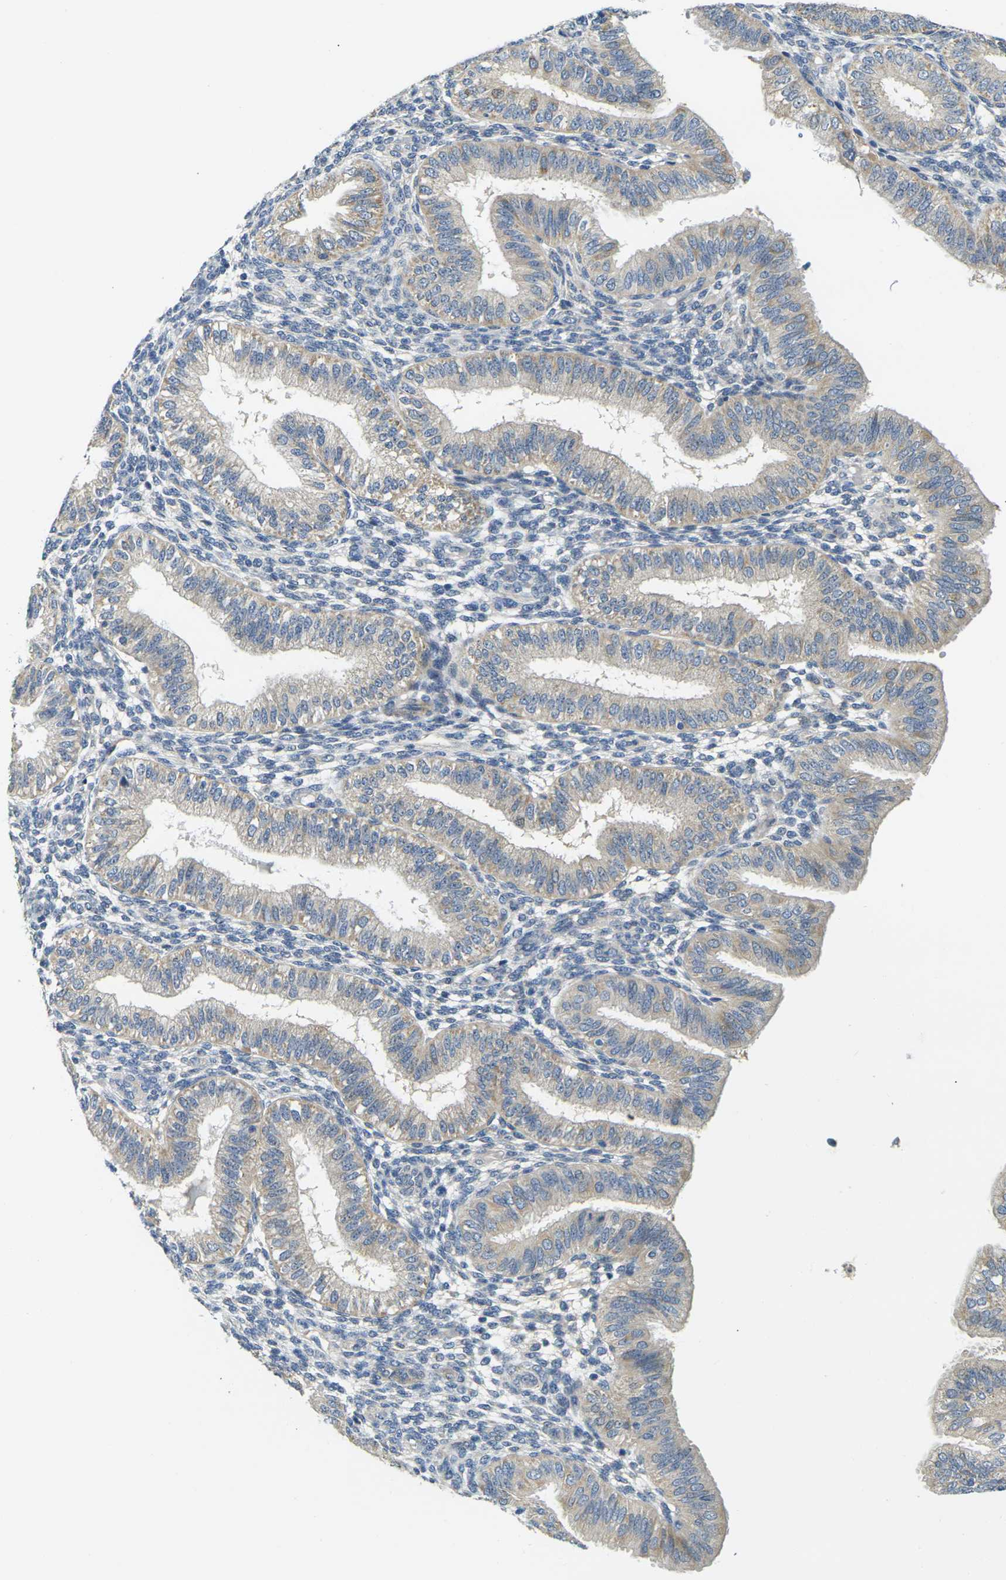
{"staining": {"intensity": "negative", "quantity": "none", "location": "none"}, "tissue": "endometrium", "cell_type": "Cells in endometrial stroma", "image_type": "normal", "snomed": [{"axis": "morphology", "description": "Normal tissue, NOS"}, {"axis": "topography", "description": "Endometrium"}], "caption": "IHC photomicrograph of benign endometrium: human endometrium stained with DAB (3,3'-diaminobenzidine) reveals no significant protein staining in cells in endometrial stroma. Nuclei are stained in blue.", "gene": "SHISAL2B", "patient": {"sex": "female", "age": 39}}